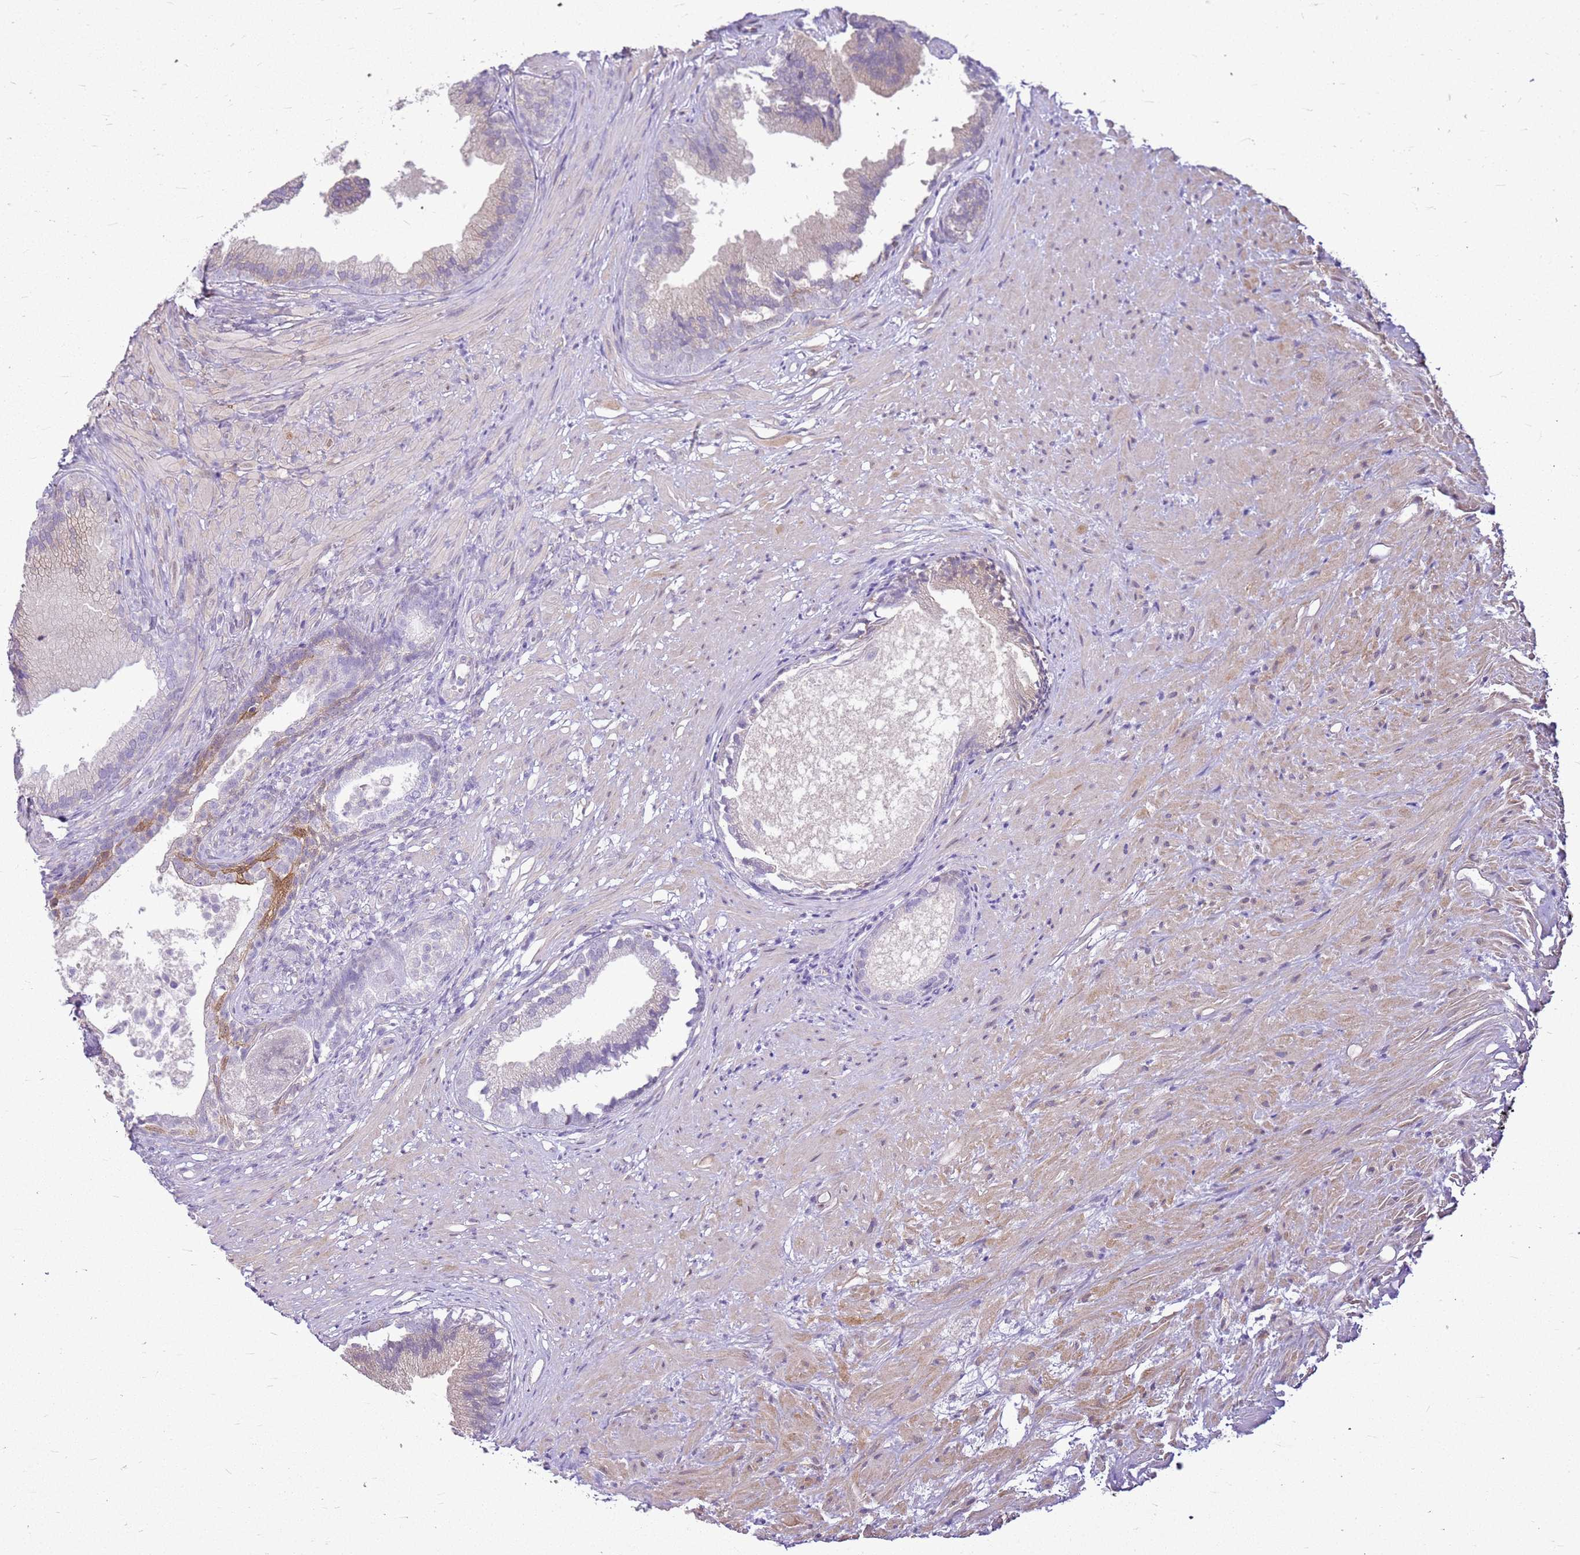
{"staining": {"intensity": "strong", "quantity": "25%-75%", "location": "cytoplasmic/membranous"}, "tissue": "prostate", "cell_type": "Glandular cells", "image_type": "normal", "snomed": [{"axis": "morphology", "description": "Normal tissue, NOS"}, {"axis": "topography", "description": "Prostate"}], "caption": "Immunohistochemistry (IHC) histopathology image of unremarkable prostate stained for a protein (brown), which displays high levels of strong cytoplasmic/membranous staining in approximately 25%-75% of glandular cells.", "gene": "HSPB1", "patient": {"sex": "male", "age": 76}}